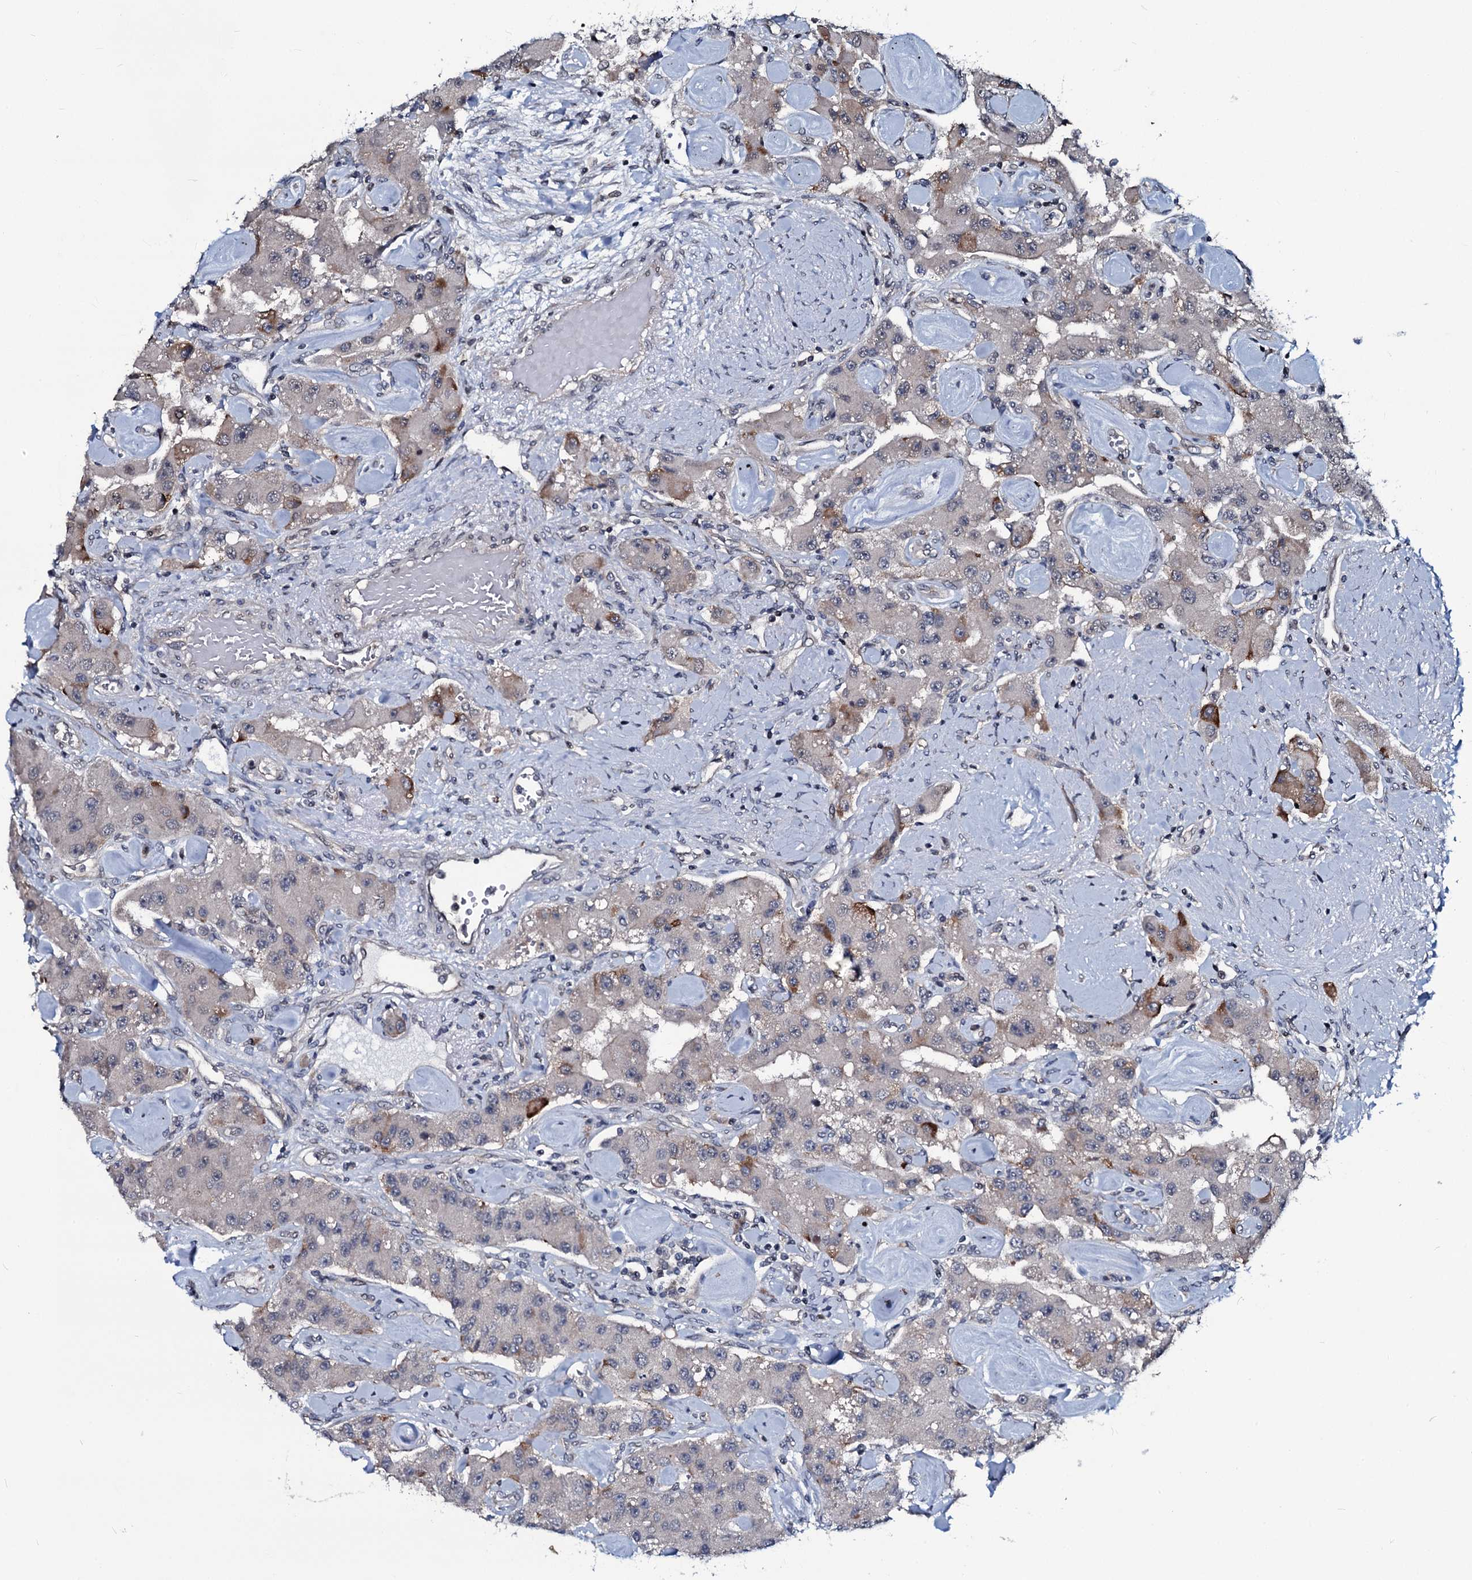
{"staining": {"intensity": "moderate", "quantity": "<25%", "location": "cytoplasmic/membranous"}, "tissue": "carcinoid", "cell_type": "Tumor cells", "image_type": "cancer", "snomed": [{"axis": "morphology", "description": "Carcinoid, malignant, NOS"}, {"axis": "topography", "description": "Pancreas"}], "caption": "Protein analysis of carcinoid tissue exhibits moderate cytoplasmic/membranous staining in approximately <25% of tumor cells.", "gene": "OGFOD2", "patient": {"sex": "male", "age": 41}}